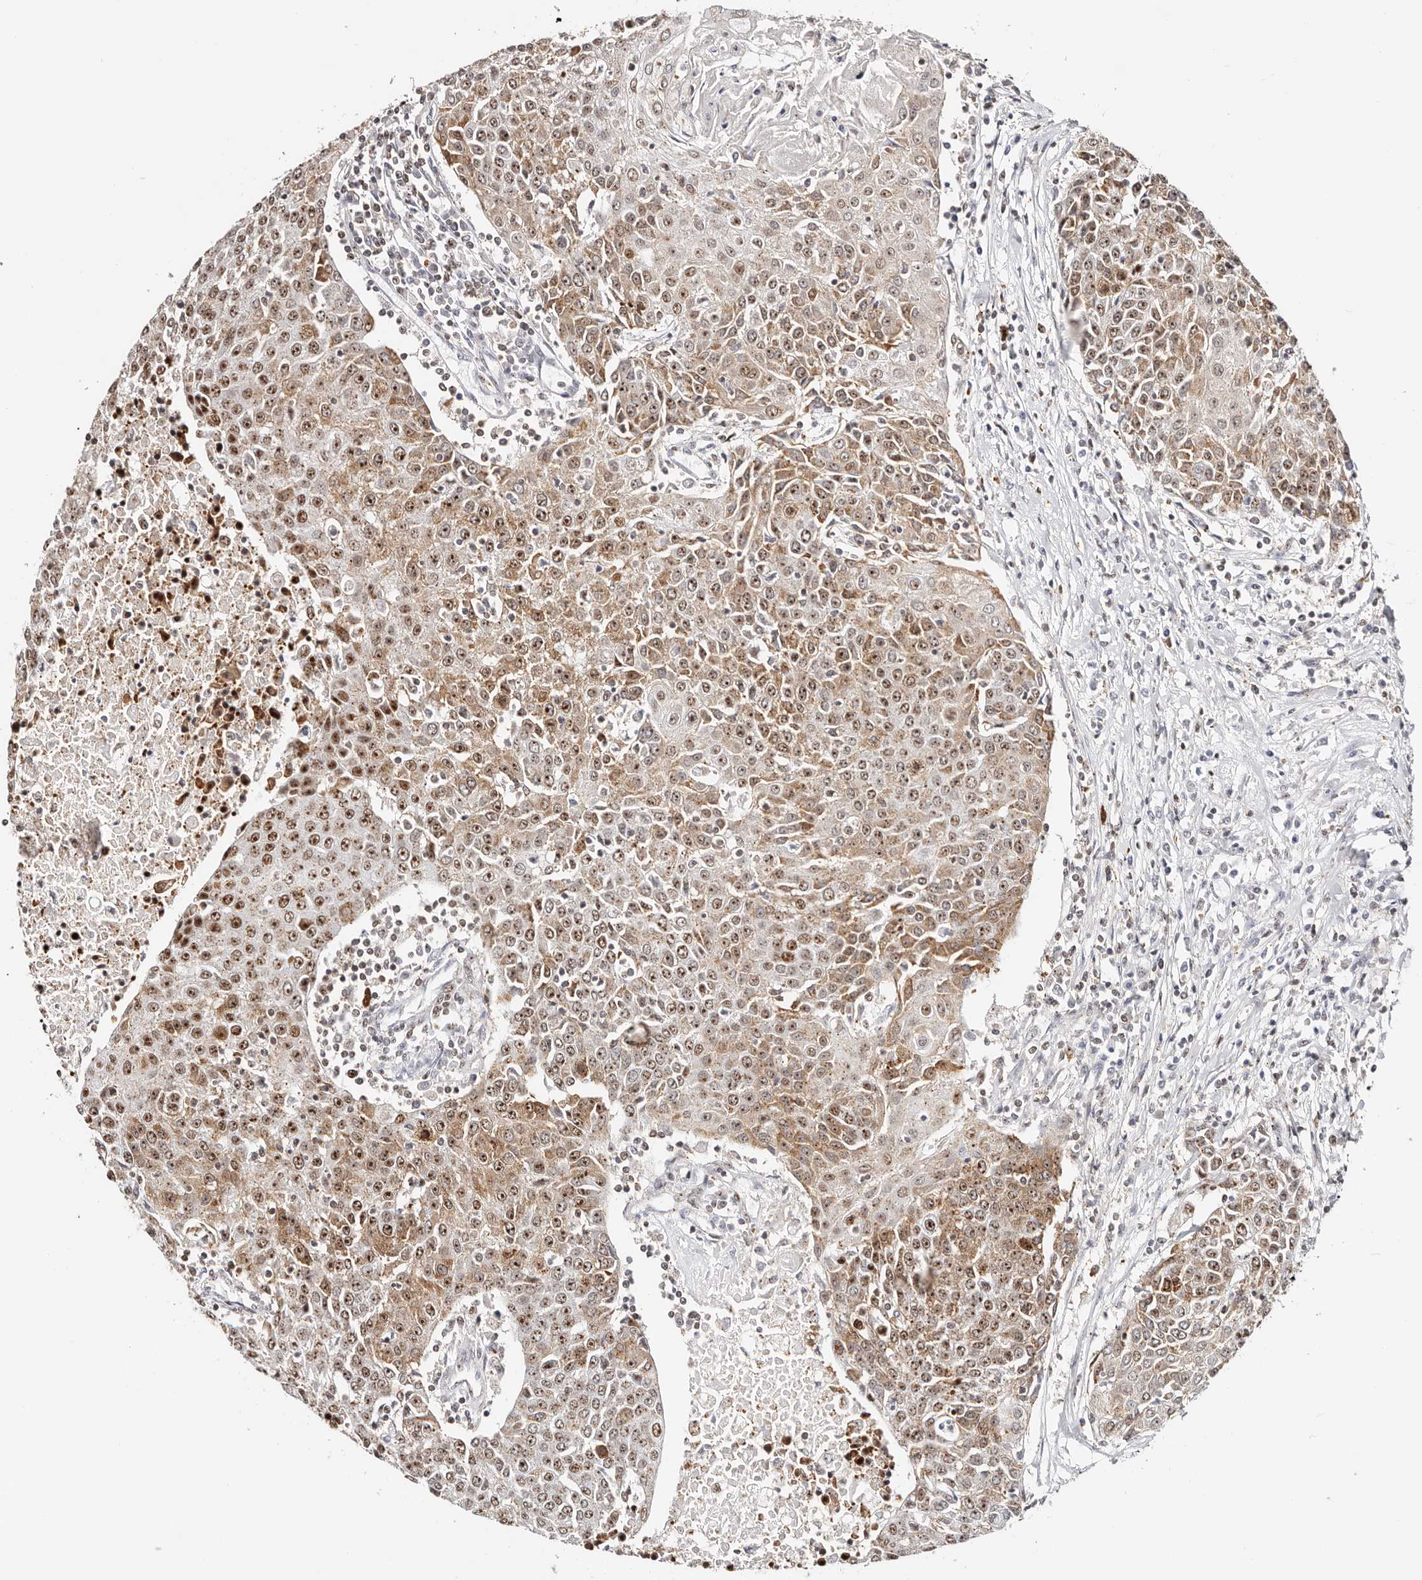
{"staining": {"intensity": "strong", "quantity": ">75%", "location": "cytoplasmic/membranous,nuclear"}, "tissue": "urothelial cancer", "cell_type": "Tumor cells", "image_type": "cancer", "snomed": [{"axis": "morphology", "description": "Urothelial carcinoma, High grade"}, {"axis": "topography", "description": "Urinary bladder"}], "caption": "The image demonstrates immunohistochemical staining of urothelial cancer. There is strong cytoplasmic/membranous and nuclear positivity is identified in approximately >75% of tumor cells.", "gene": "IQGAP3", "patient": {"sex": "female", "age": 85}}